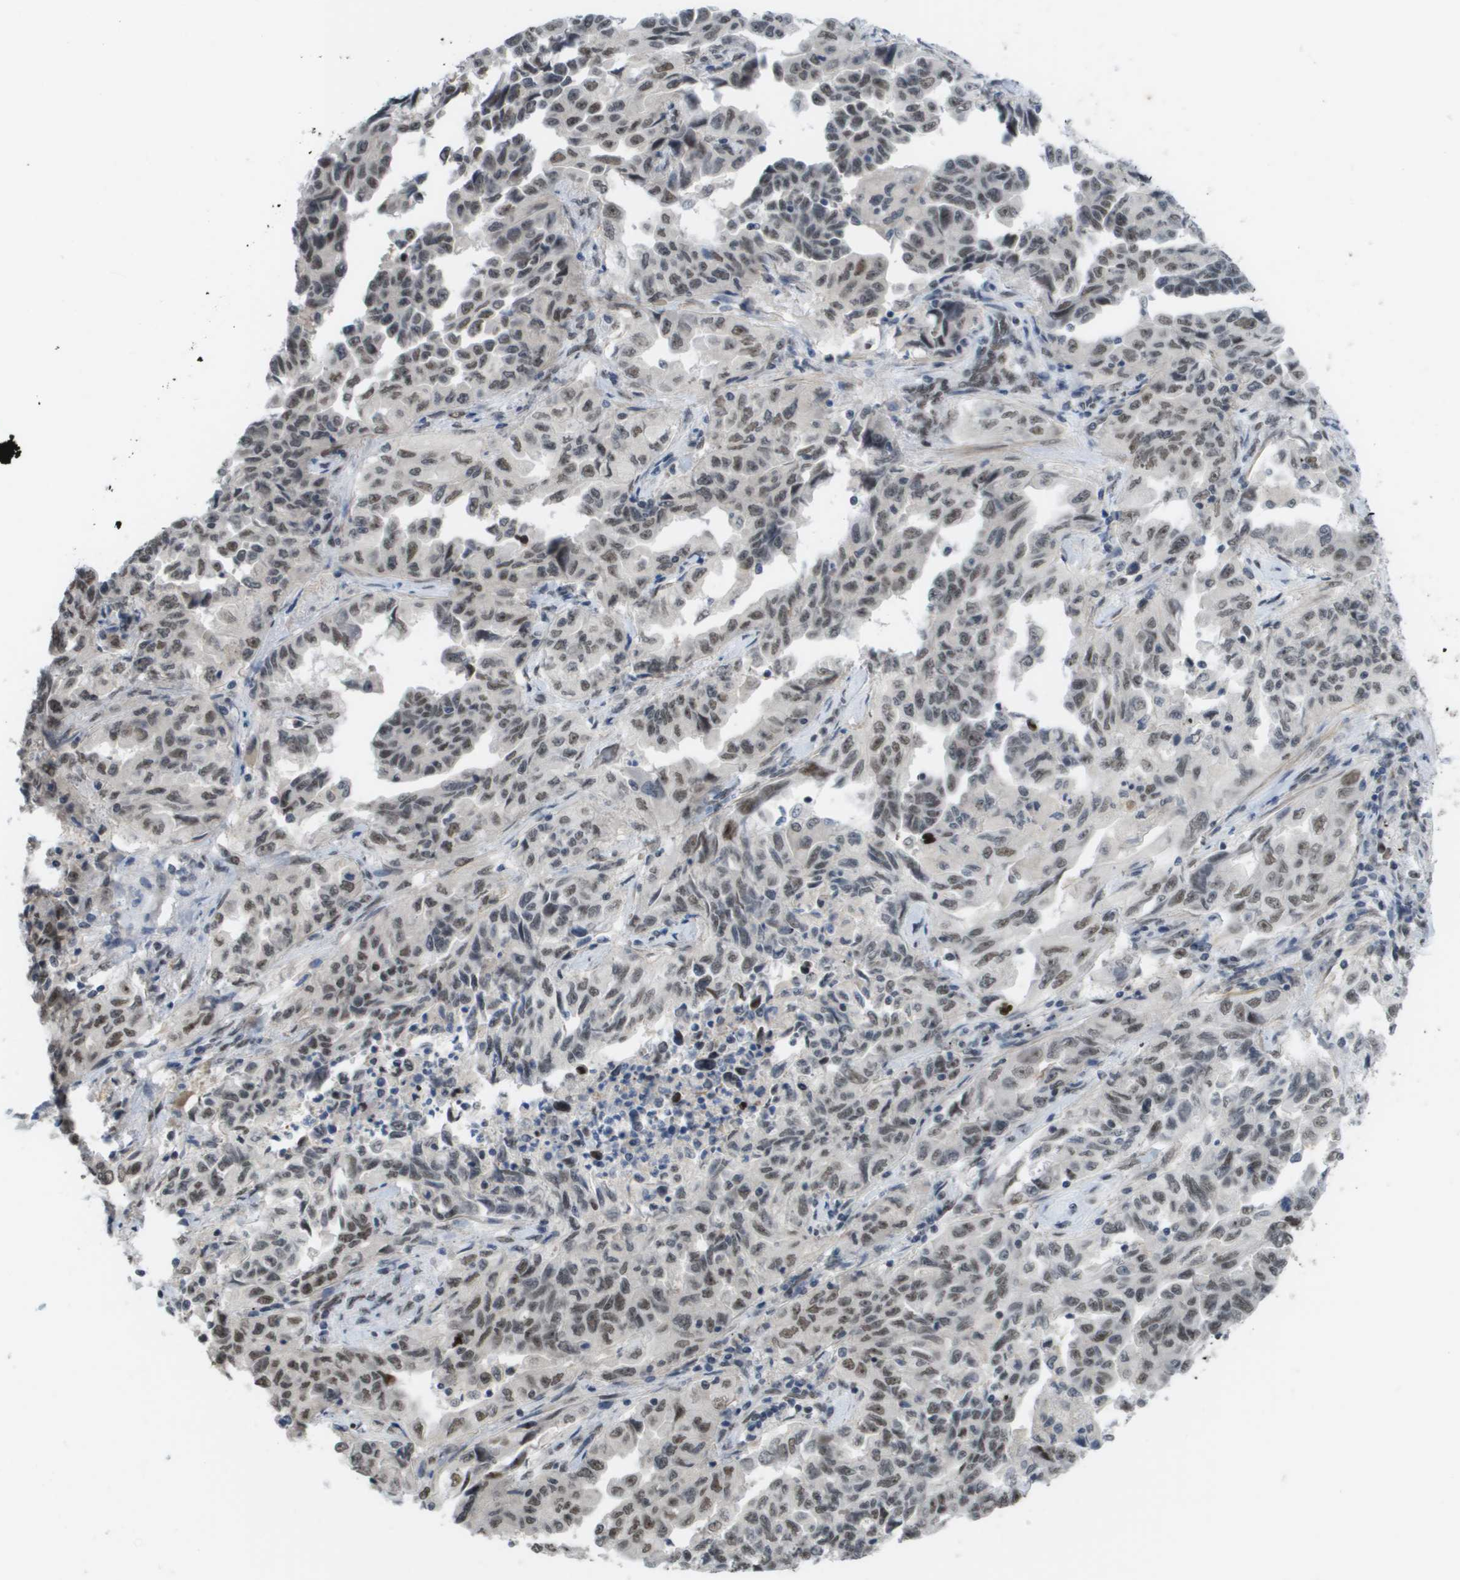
{"staining": {"intensity": "weak", "quantity": "25%-75%", "location": "nuclear"}, "tissue": "lung cancer", "cell_type": "Tumor cells", "image_type": "cancer", "snomed": [{"axis": "morphology", "description": "Adenocarcinoma, NOS"}, {"axis": "topography", "description": "Lung"}], "caption": "Tumor cells display low levels of weak nuclear staining in approximately 25%-75% of cells in human adenocarcinoma (lung). (Stains: DAB (3,3'-diaminobenzidine) in brown, nuclei in blue, Microscopy: brightfield microscopy at high magnification).", "gene": "CDT1", "patient": {"sex": "female", "age": 51}}